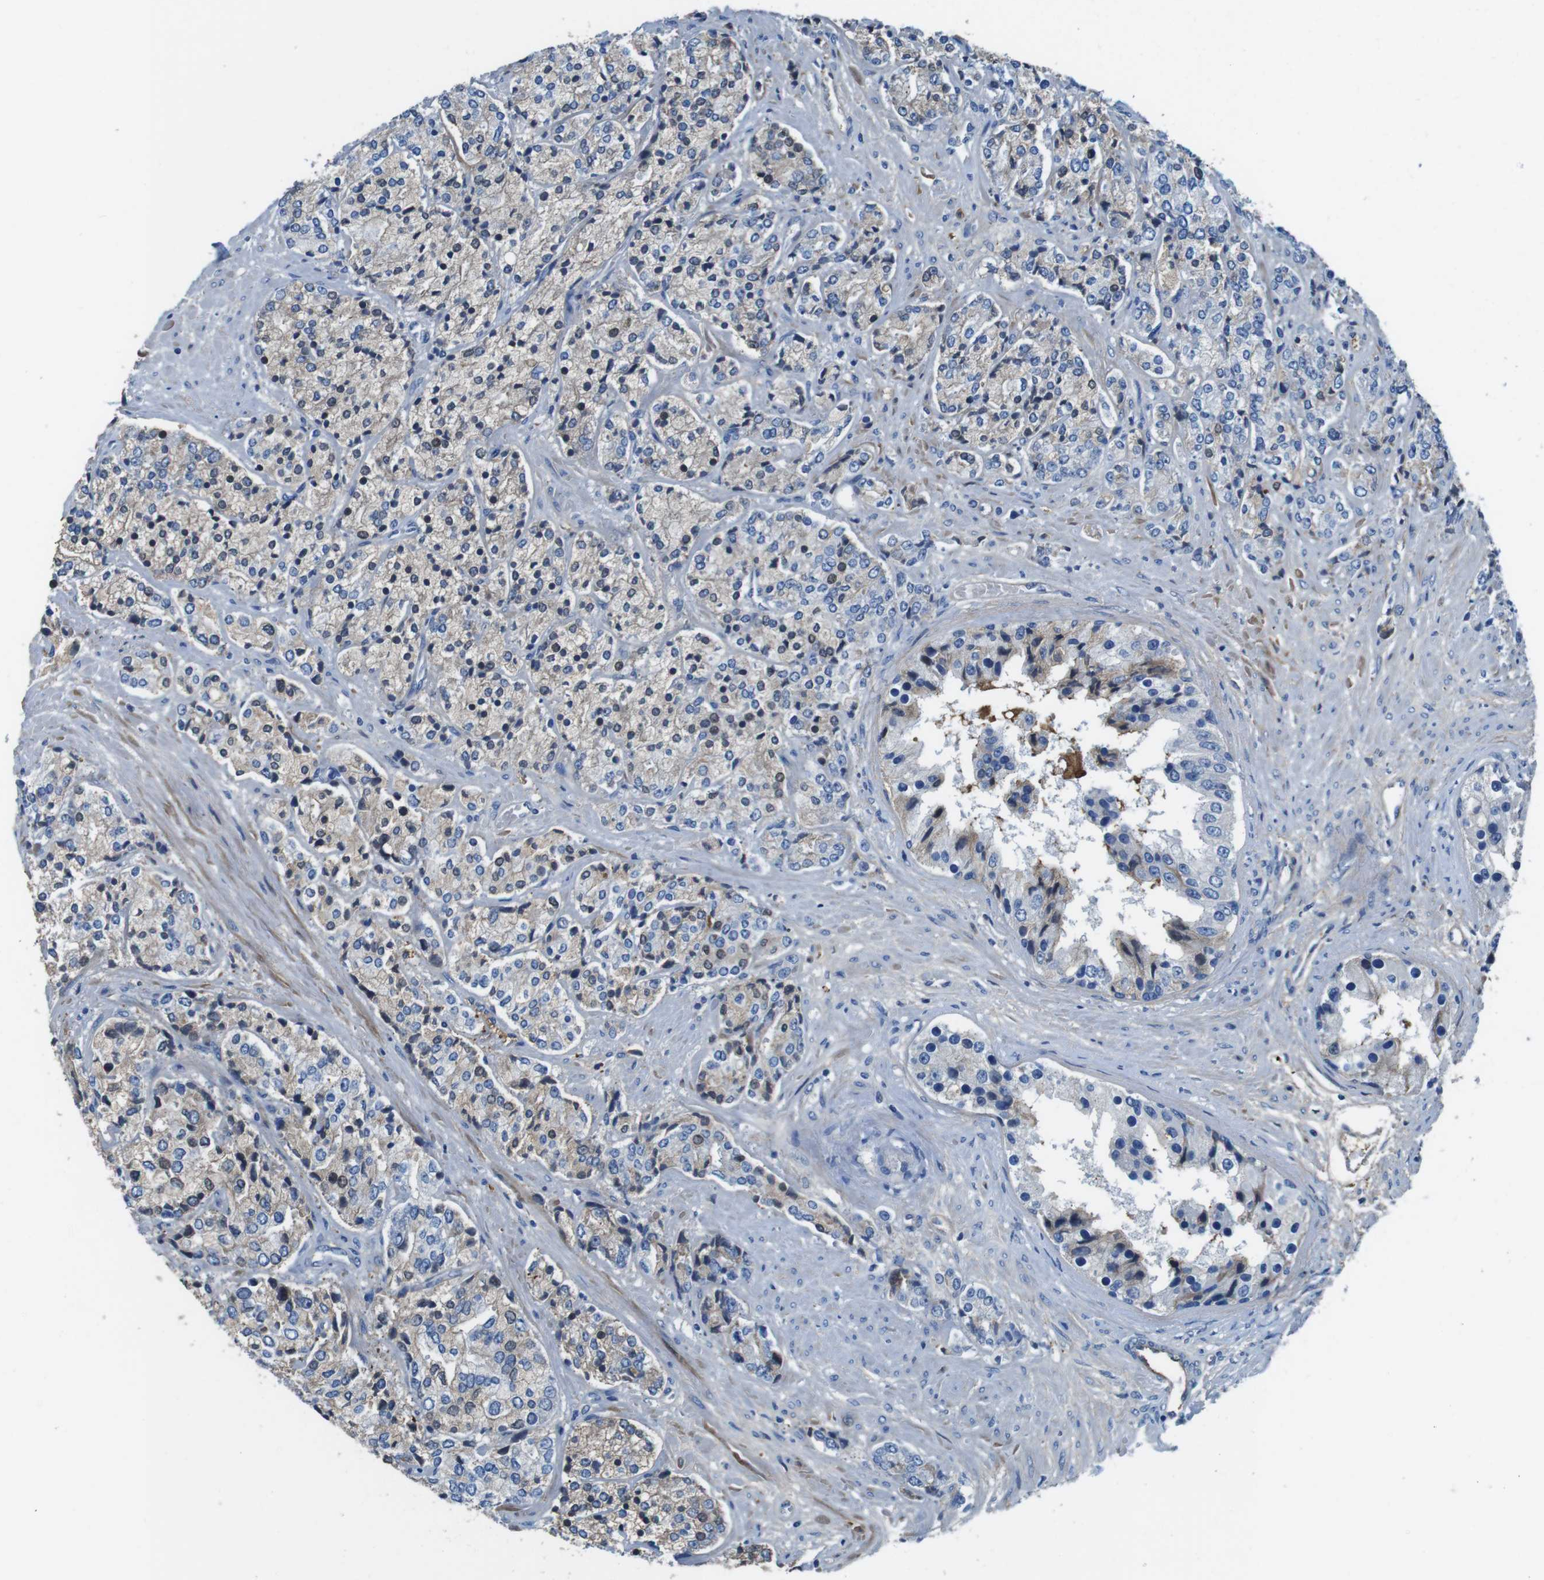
{"staining": {"intensity": "weak", "quantity": "25%-75%", "location": "cytoplasmic/membranous,nuclear"}, "tissue": "prostate cancer", "cell_type": "Tumor cells", "image_type": "cancer", "snomed": [{"axis": "morphology", "description": "Adenocarcinoma, High grade"}, {"axis": "topography", "description": "Prostate"}], "caption": "Tumor cells reveal low levels of weak cytoplasmic/membranous and nuclear expression in about 25%-75% of cells in human high-grade adenocarcinoma (prostate). The staining is performed using DAB brown chromogen to label protein expression. The nuclei are counter-stained blue using hematoxylin.", "gene": "TMPRSS15", "patient": {"sex": "male", "age": 71}}